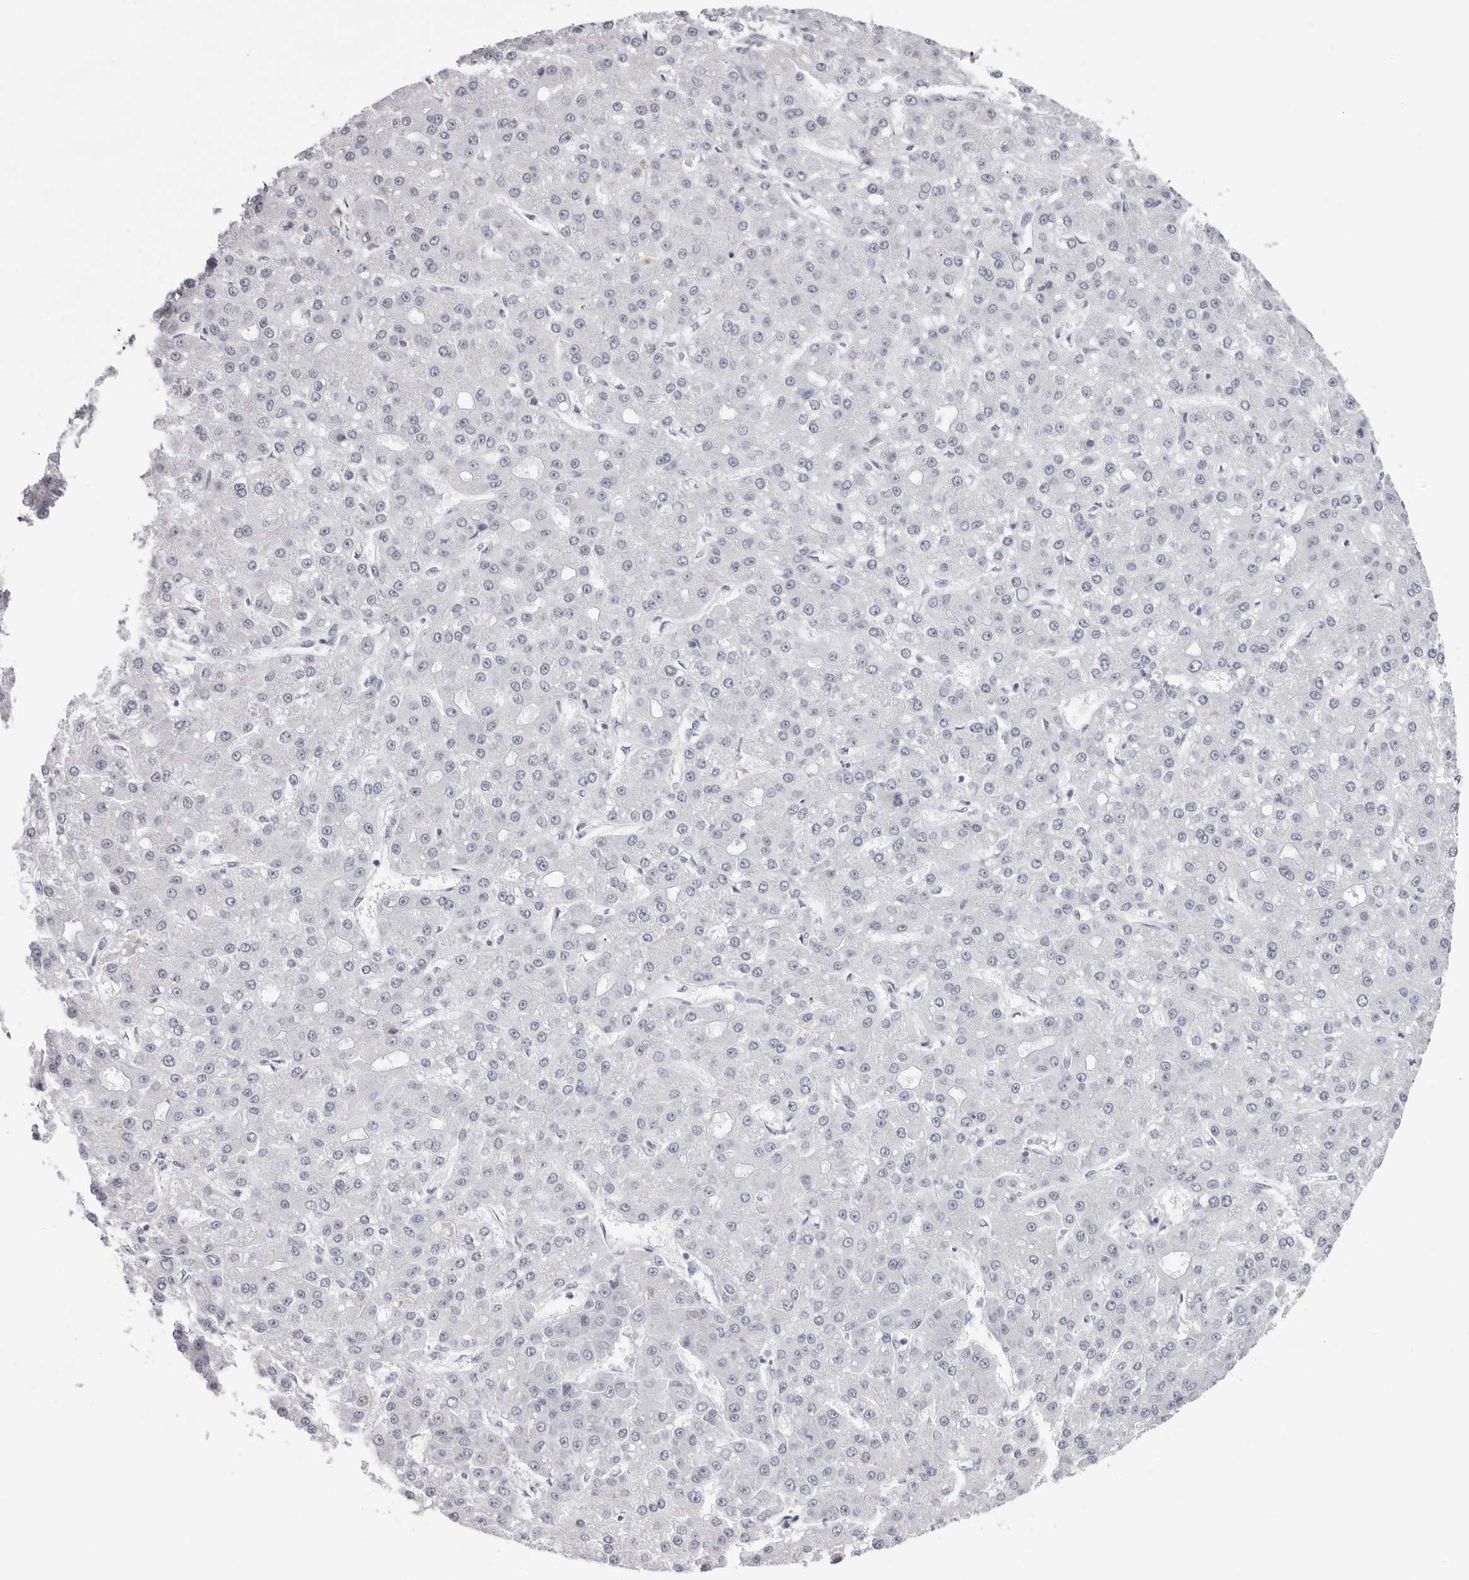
{"staining": {"intensity": "negative", "quantity": "none", "location": "none"}, "tissue": "liver cancer", "cell_type": "Tumor cells", "image_type": "cancer", "snomed": [{"axis": "morphology", "description": "Carcinoma, Hepatocellular, NOS"}, {"axis": "topography", "description": "Liver"}], "caption": "Immunohistochemistry (IHC) micrograph of human liver hepatocellular carcinoma stained for a protein (brown), which exhibits no positivity in tumor cells.", "gene": "INSL3", "patient": {"sex": "male", "age": 67}}